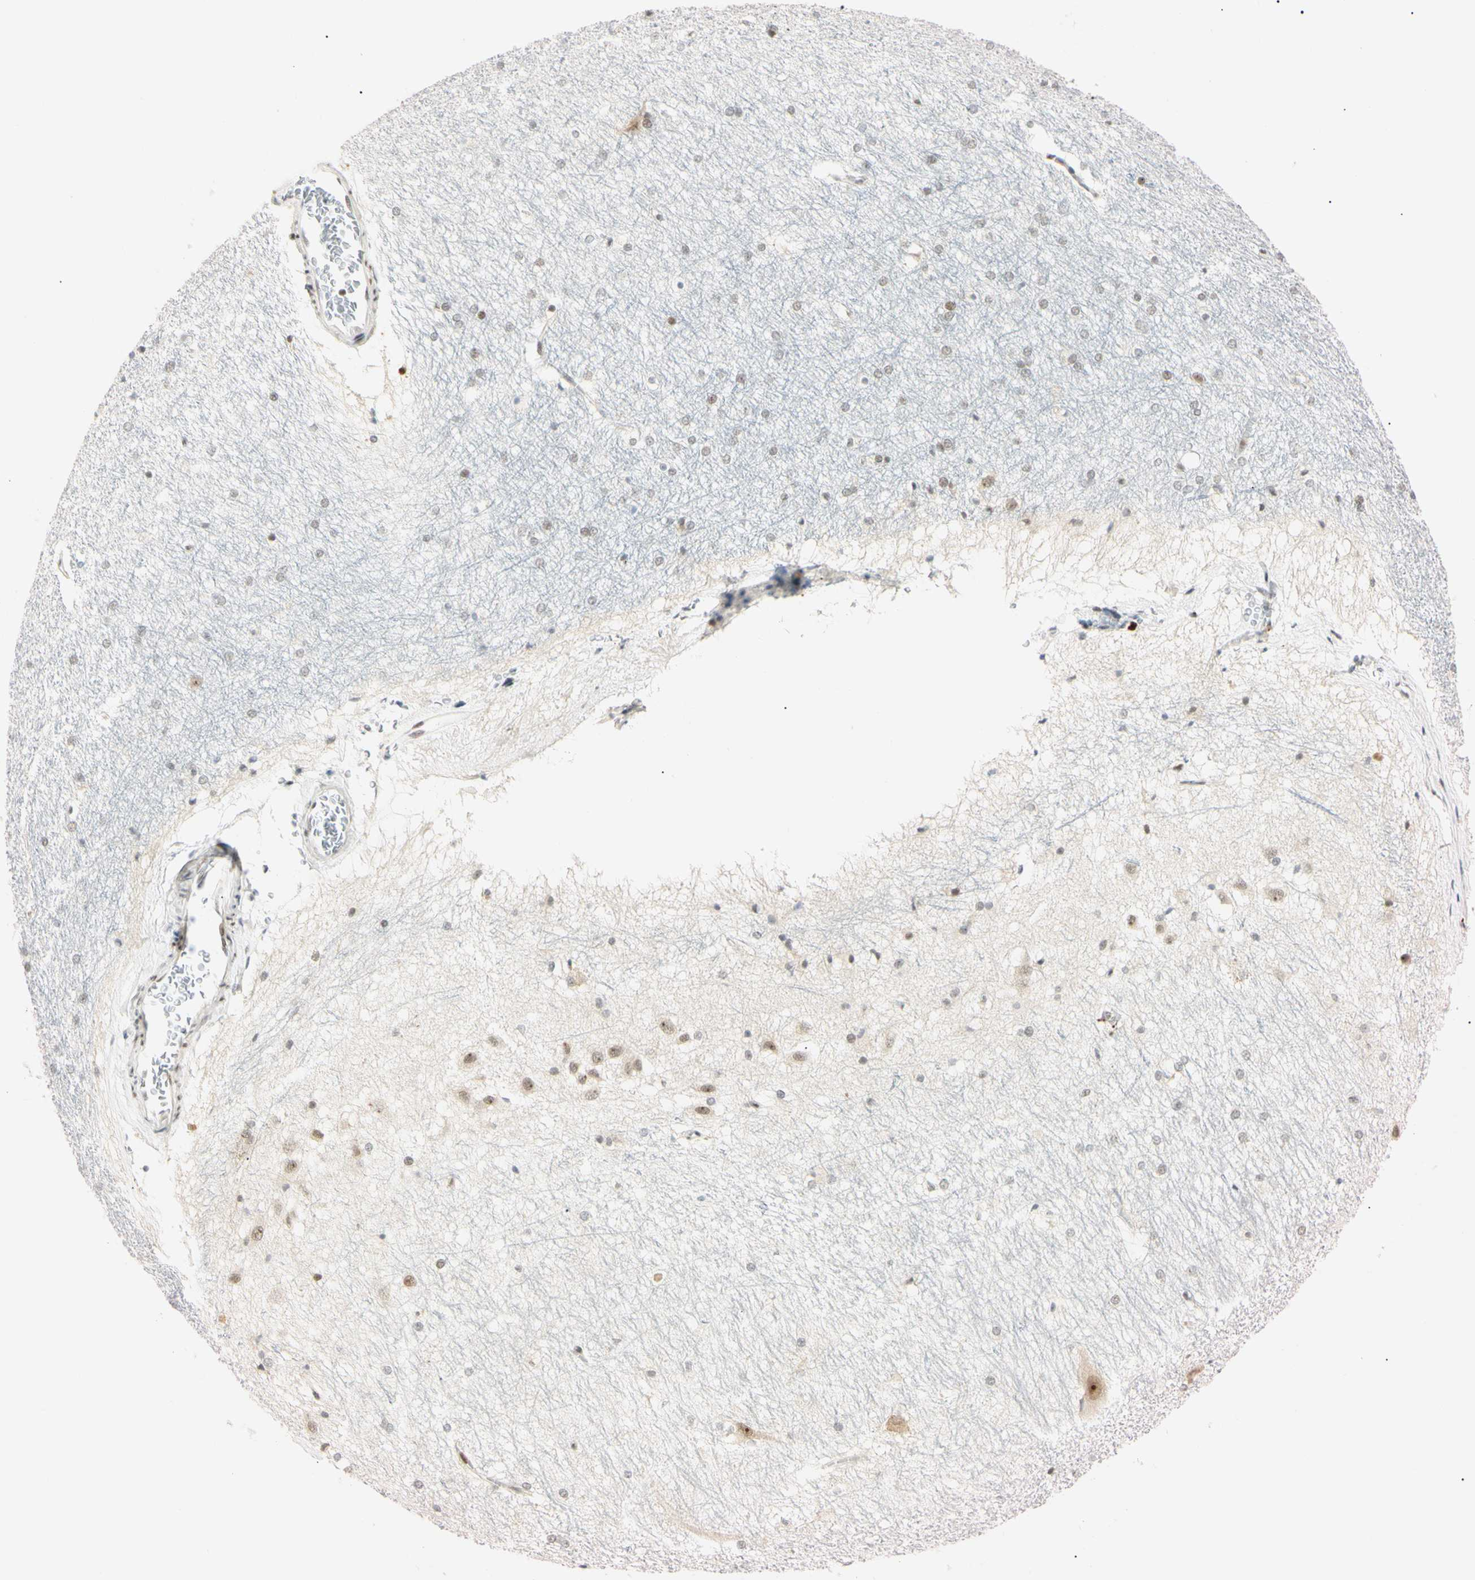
{"staining": {"intensity": "weak", "quantity": "<25%", "location": "nuclear"}, "tissue": "hippocampus", "cell_type": "Glial cells", "image_type": "normal", "snomed": [{"axis": "morphology", "description": "Normal tissue, NOS"}, {"axis": "topography", "description": "Hippocampus"}], "caption": "The image displays no significant expression in glial cells of hippocampus.", "gene": "ZNF134", "patient": {"sex": "female", "age": 19}}